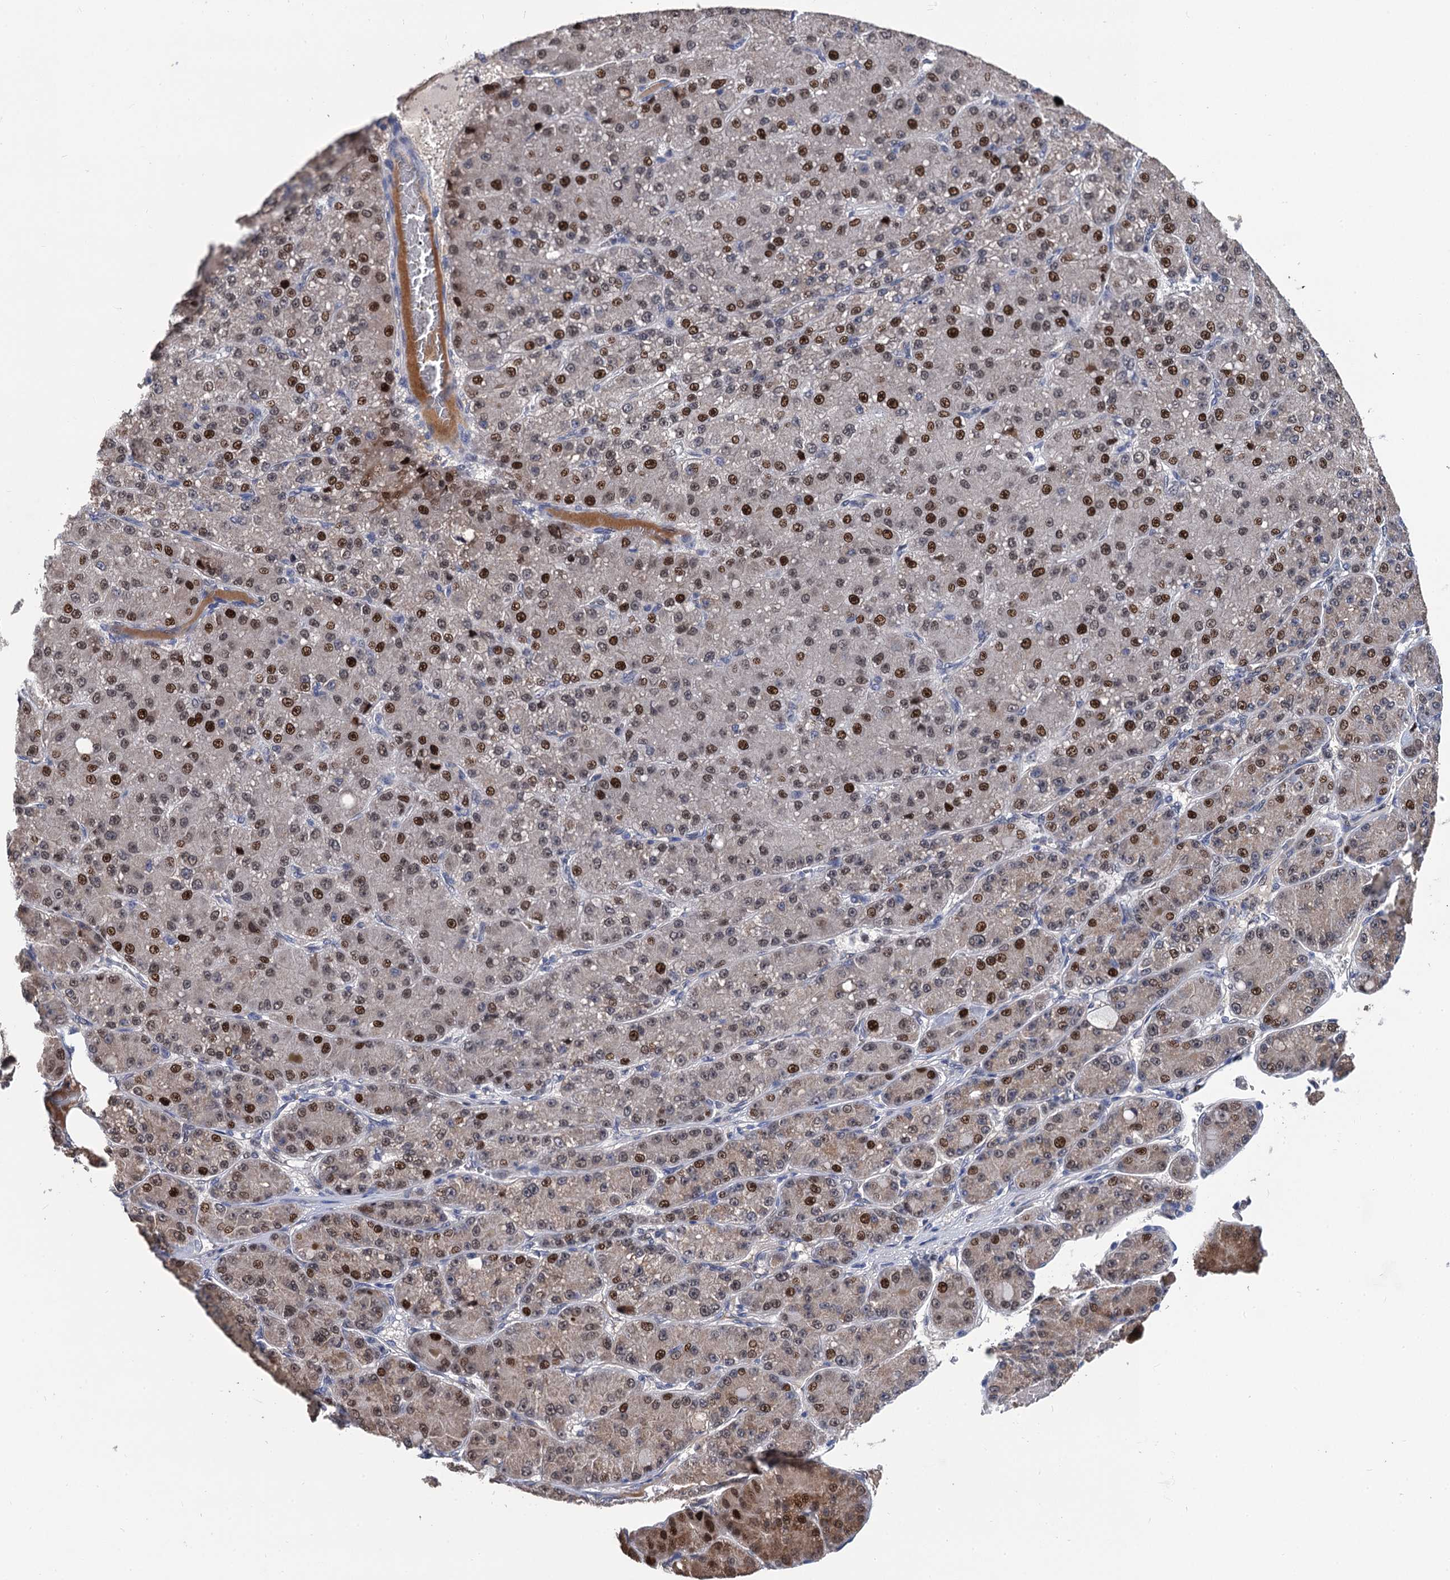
{"staining": {"intensity": "strong", "quantity": "25%-75%", "location": "nuclear"}, "tissue": "liver cancer", "cell_type": "Tumor cells", "image_type": "cancer", "snomed": [{"axis": "morphology", "description": "Carcinoma, Hepatocellular, NOS"}, {"axis": "topography", "description": "Liver"}], "caption": "Tumor cells display strong nuclear expression in approximately 25%-75% of cells in liver cancer.", "gene": "TSEN34", "patient": {"sex": "male", "age": 67}}